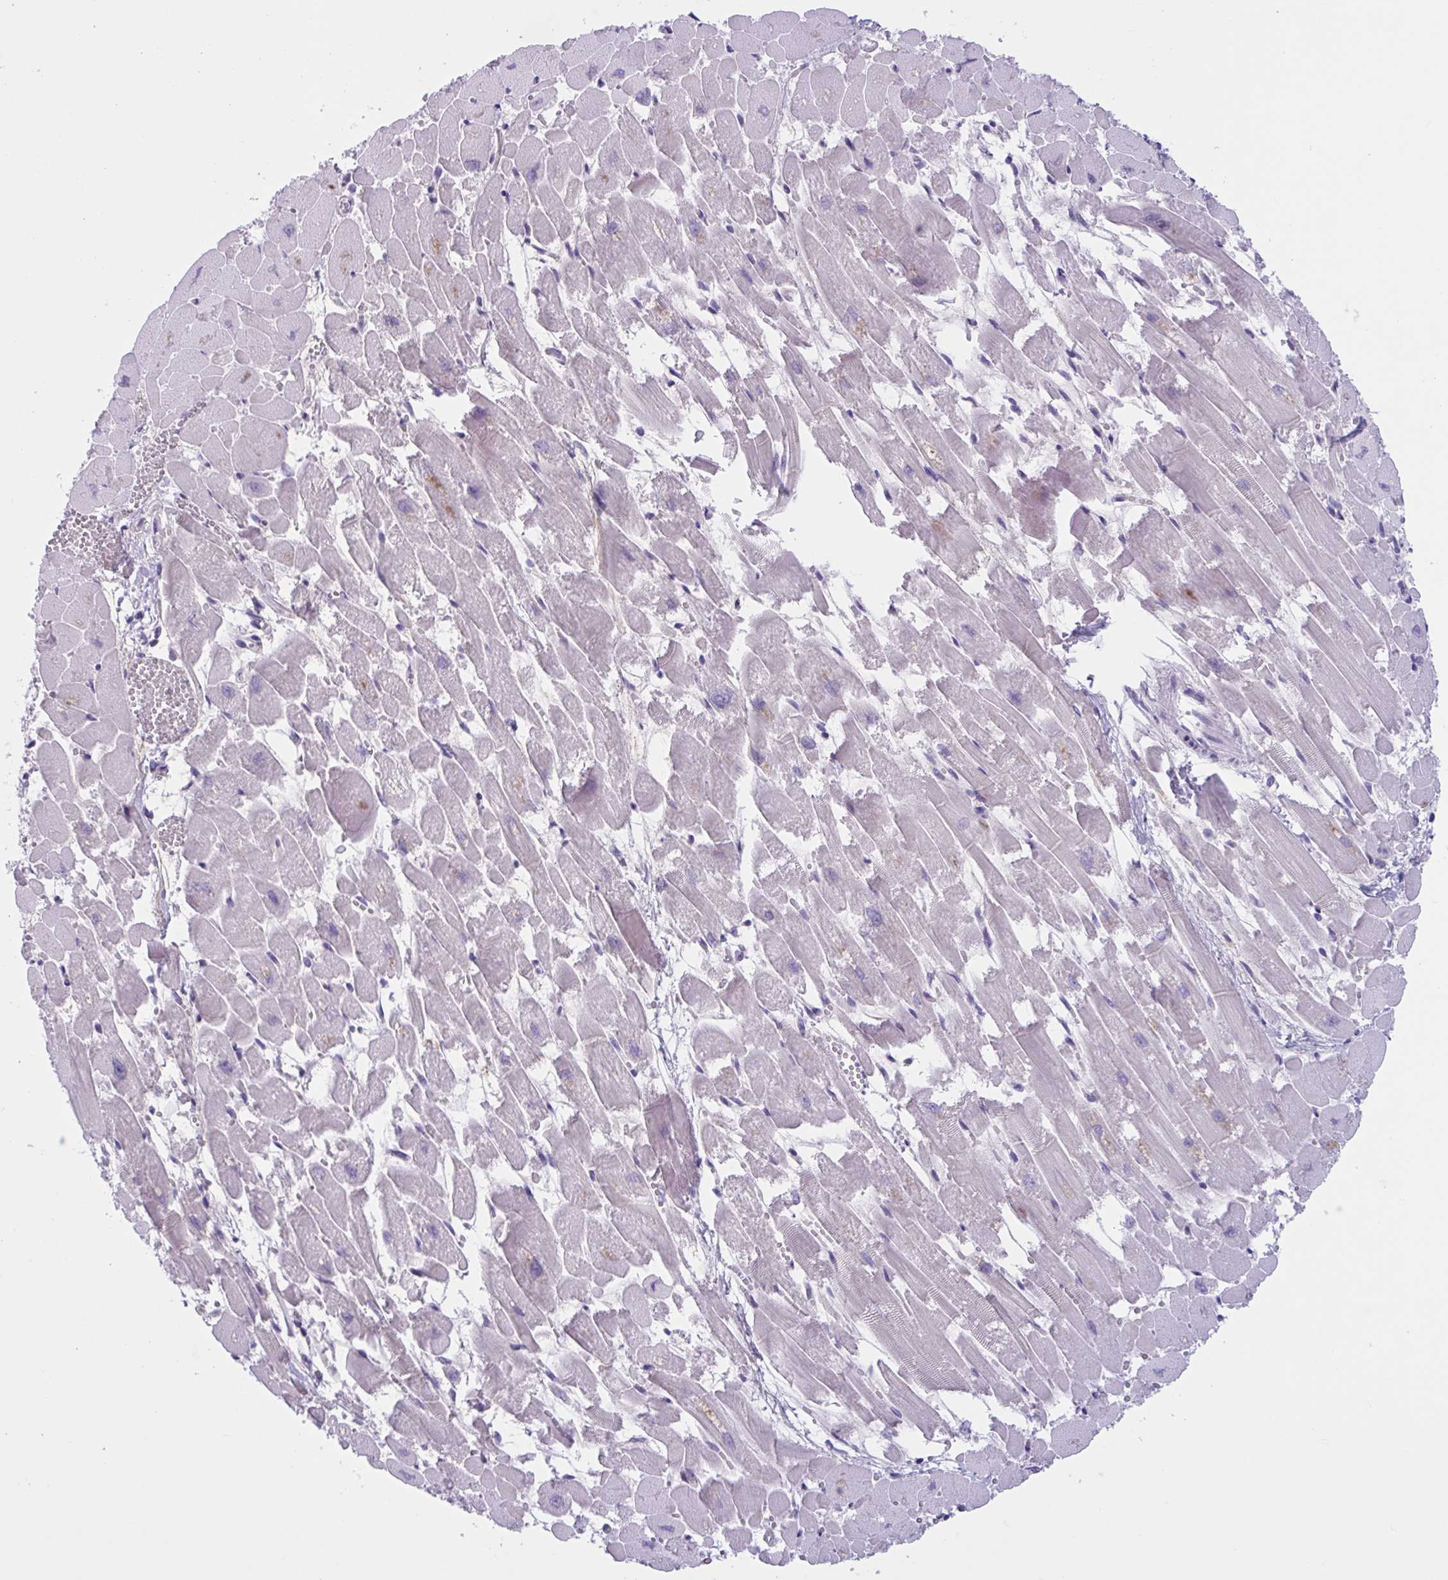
{"staining": {"intensity": "negative", "quantity": "none", "location": "none"}, "tissue": "heart muscle", "cell_type": "Cardiomyocytes", "image_type": "normal", "snomed": [{"axis": "morphology", "description": "Normal tissue, NOS"}, {"axis": "topography", "description": "Heart"}], "caption": "The IHC image has no significant positivity in cardiomyocytes of heart muscle.", "gene": "WNT9B", "patient": {"sex": "female", "age": 52}}